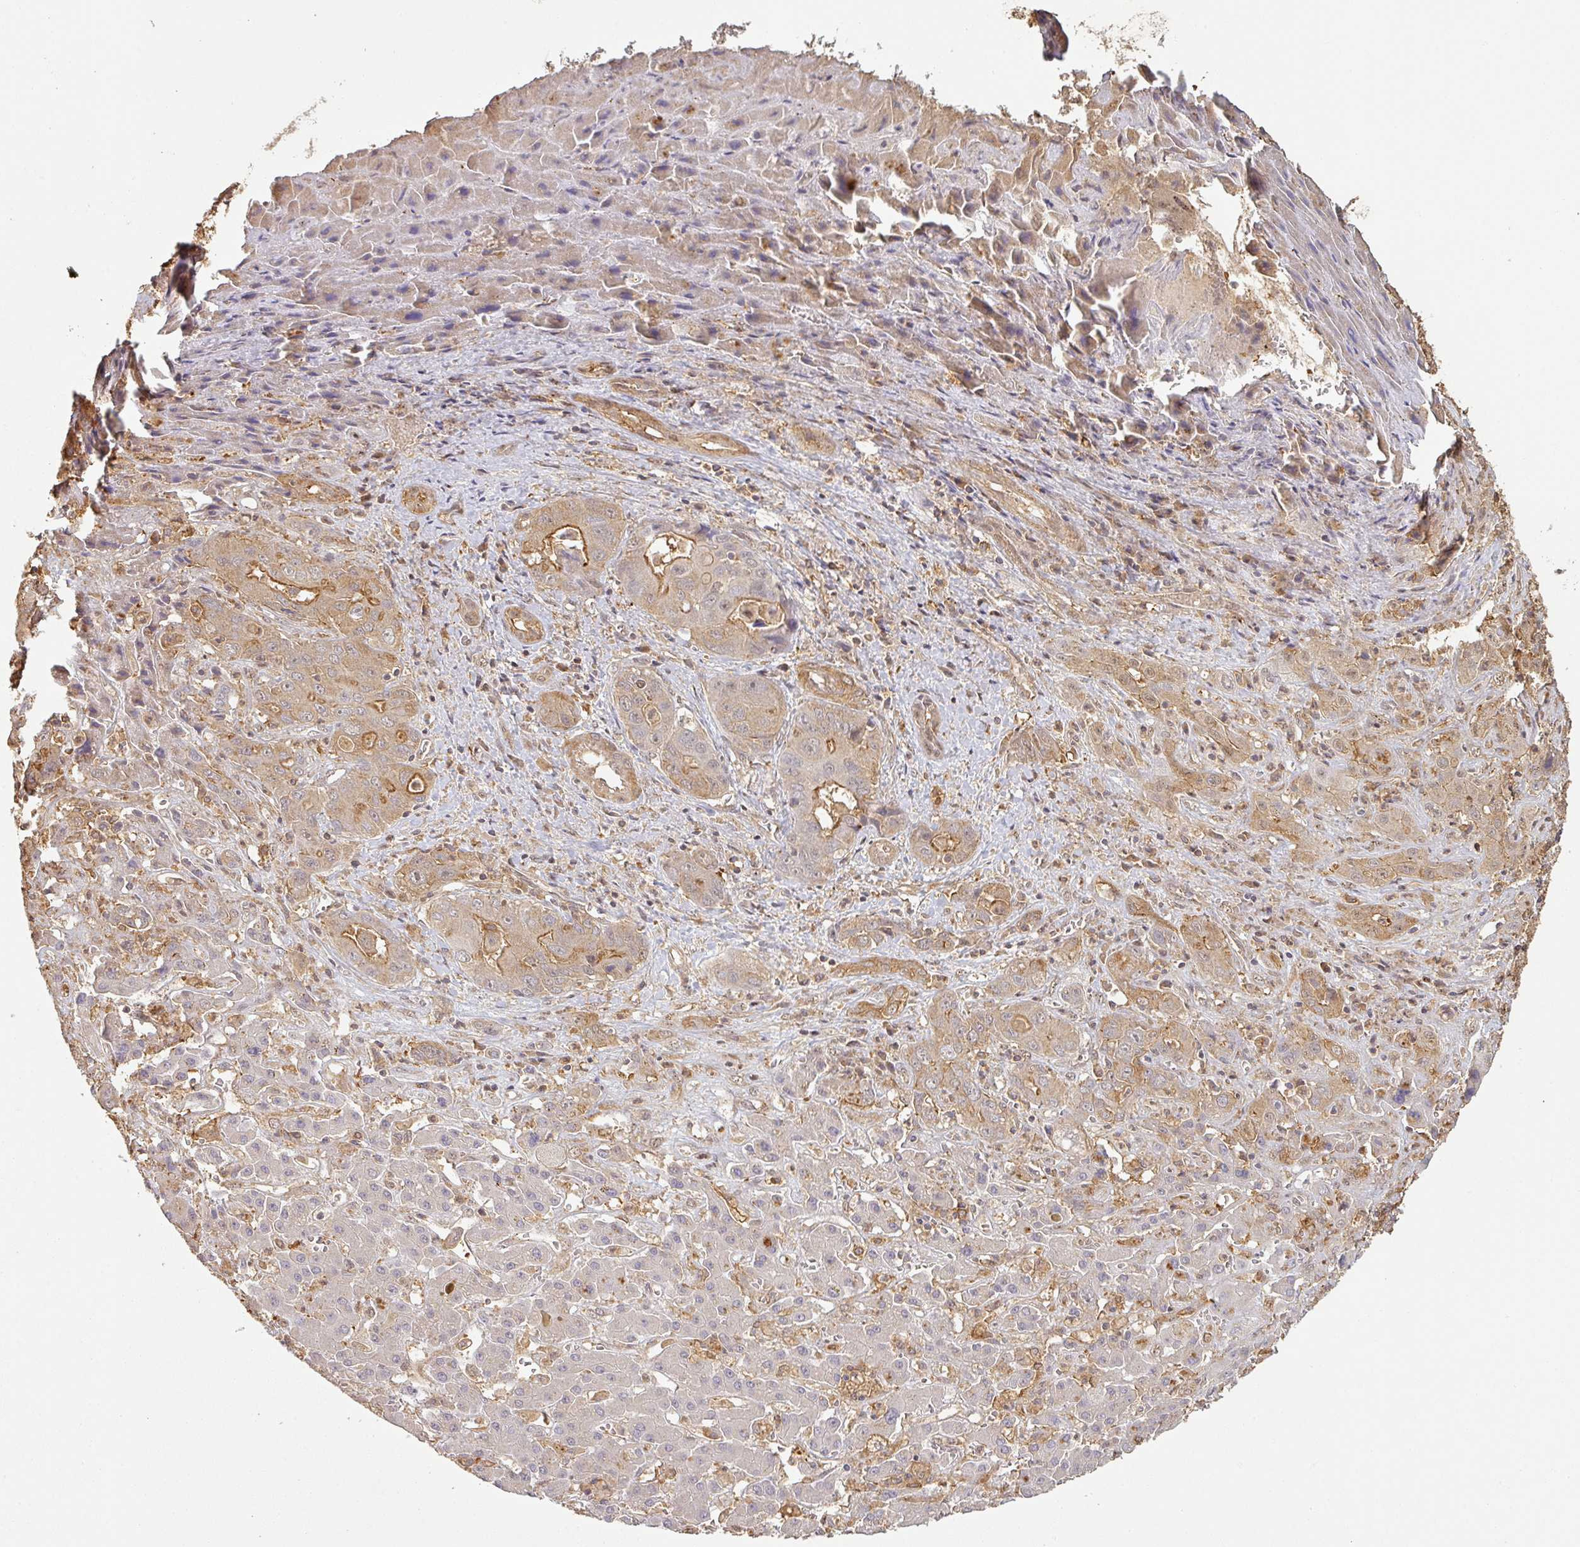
{"staining": {"intensity": "moderate", "quantity": "<25%", "location": "cytoplasmic/membranous"}, "tissue": "liver cancer", "cell_type": "Tumor cells", "image_type": "cancer", "snomed": [{"axis": "morphology", "description": "Cholangiocarcinoma"}, {"axis": "topography", "description": "Liver"}], "caption": "Tumor cells display low levels of moderate cytoplasmic/membranous positivity in about <25% of cells in liver cancer. Immunohistochemistry (ihc) stains the protein of interest in brown and the nuclei are stained blue.", "gene": "ZNF322", "patient": {"sex": "male", "age": 67}}